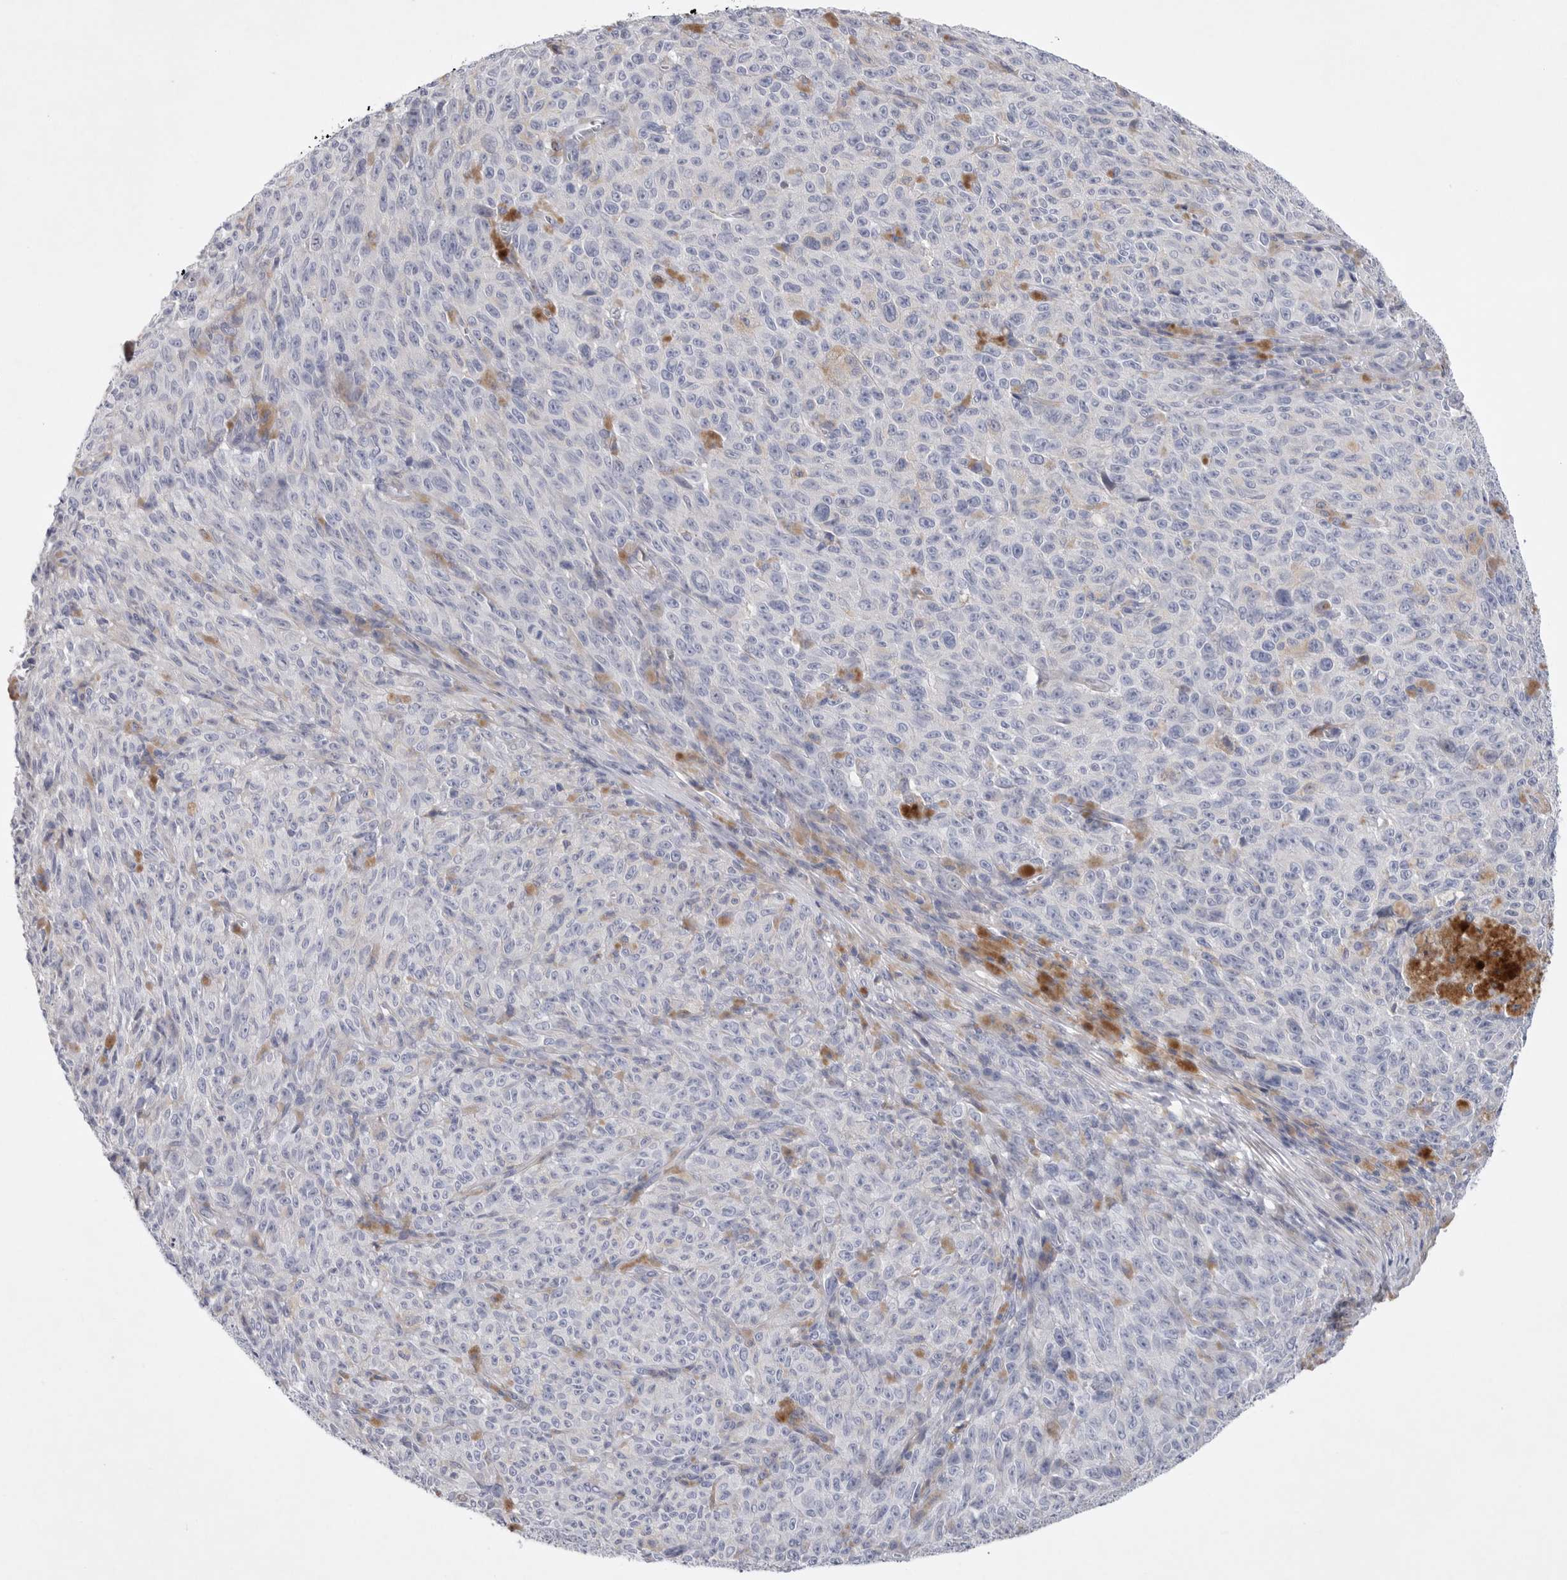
{"staining": {"intensity": "negative", "quantity": "none", "location": "none"}, "tissue": "melanoma", "cell_type": "Tumor cells", "image_type": "cancer", "snomed": [{"axis": "morphology", "description": "Malignant melanoma, NOS"}, {"axis": "topography", "description": "Skin"}], "caption": "Immunohistochemistry (IHC) micrograph of human malignant melanoma stained for a protein (brown), which shows no staining in tumor cells. The staining is performed using DAB brown chromogen with nuclei counter-stained in using hematoxylin.", "gene": "CAMK2B", "patient": {"sex": "female", "age": 82}}